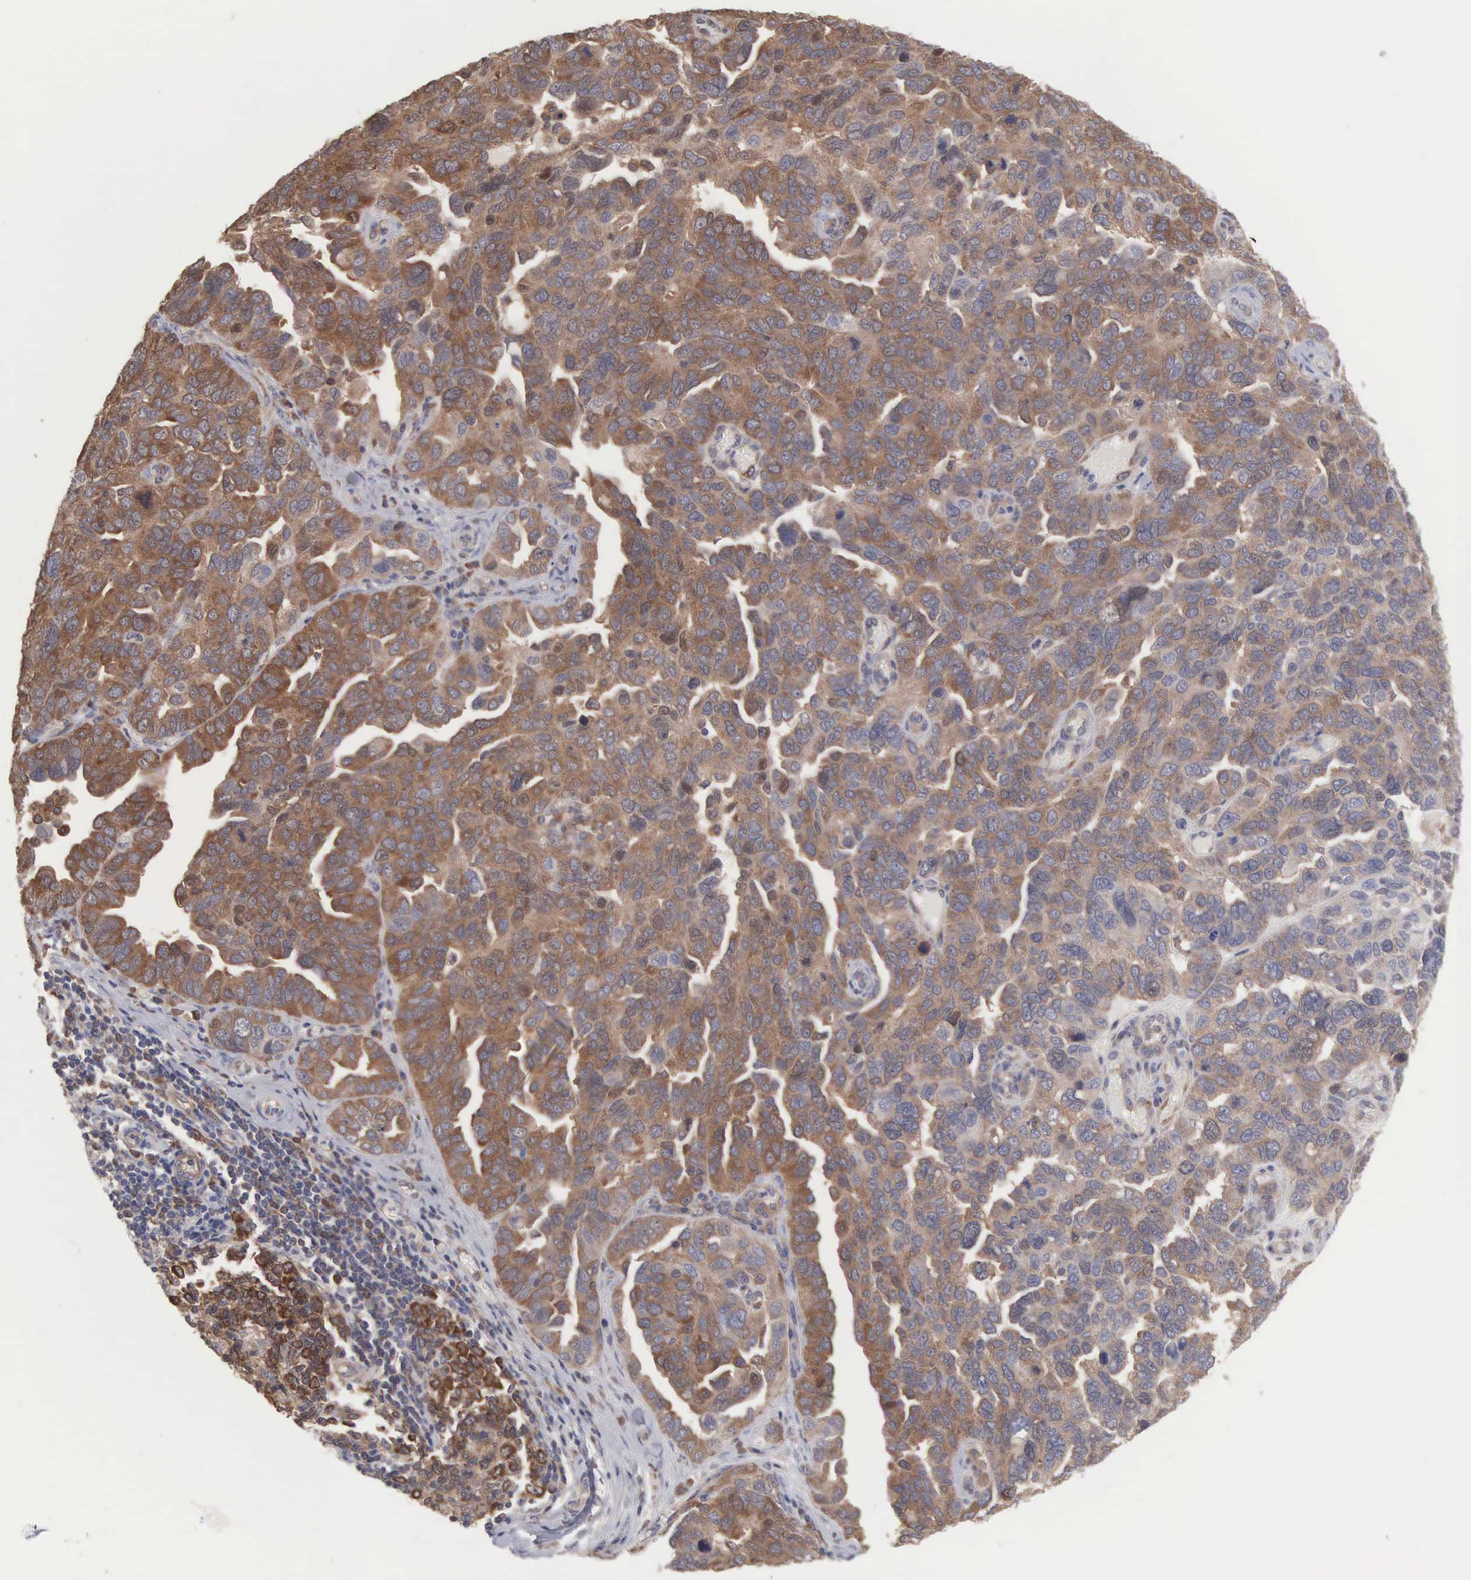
{"staining": {"intensity": "strong", "quantity": ">75%", "location": "cytoplasmic/membranous"}, "tissue": "ovarian cancer", "cell_type": "Tumor cells", "image_type": "cancer", "snomed": [{"axis": "morphology", "description": "Cystadenocarcinoma, serous, NOS"}, {"axis": "topography", "description": "Ovary"}], "caption": "Protein analysis of serous cystadenocarcinoma (ovarian) tissue reveals strong cytoplasmic/membranous expression in approximately >75% of tumor cells. (DAB (3,3'-diaminobenzidine) = brown stain, brightfield microscopy at high magnification).", "gene": "MTHFD1", "patient": {"sex": "female", "age": 64}}